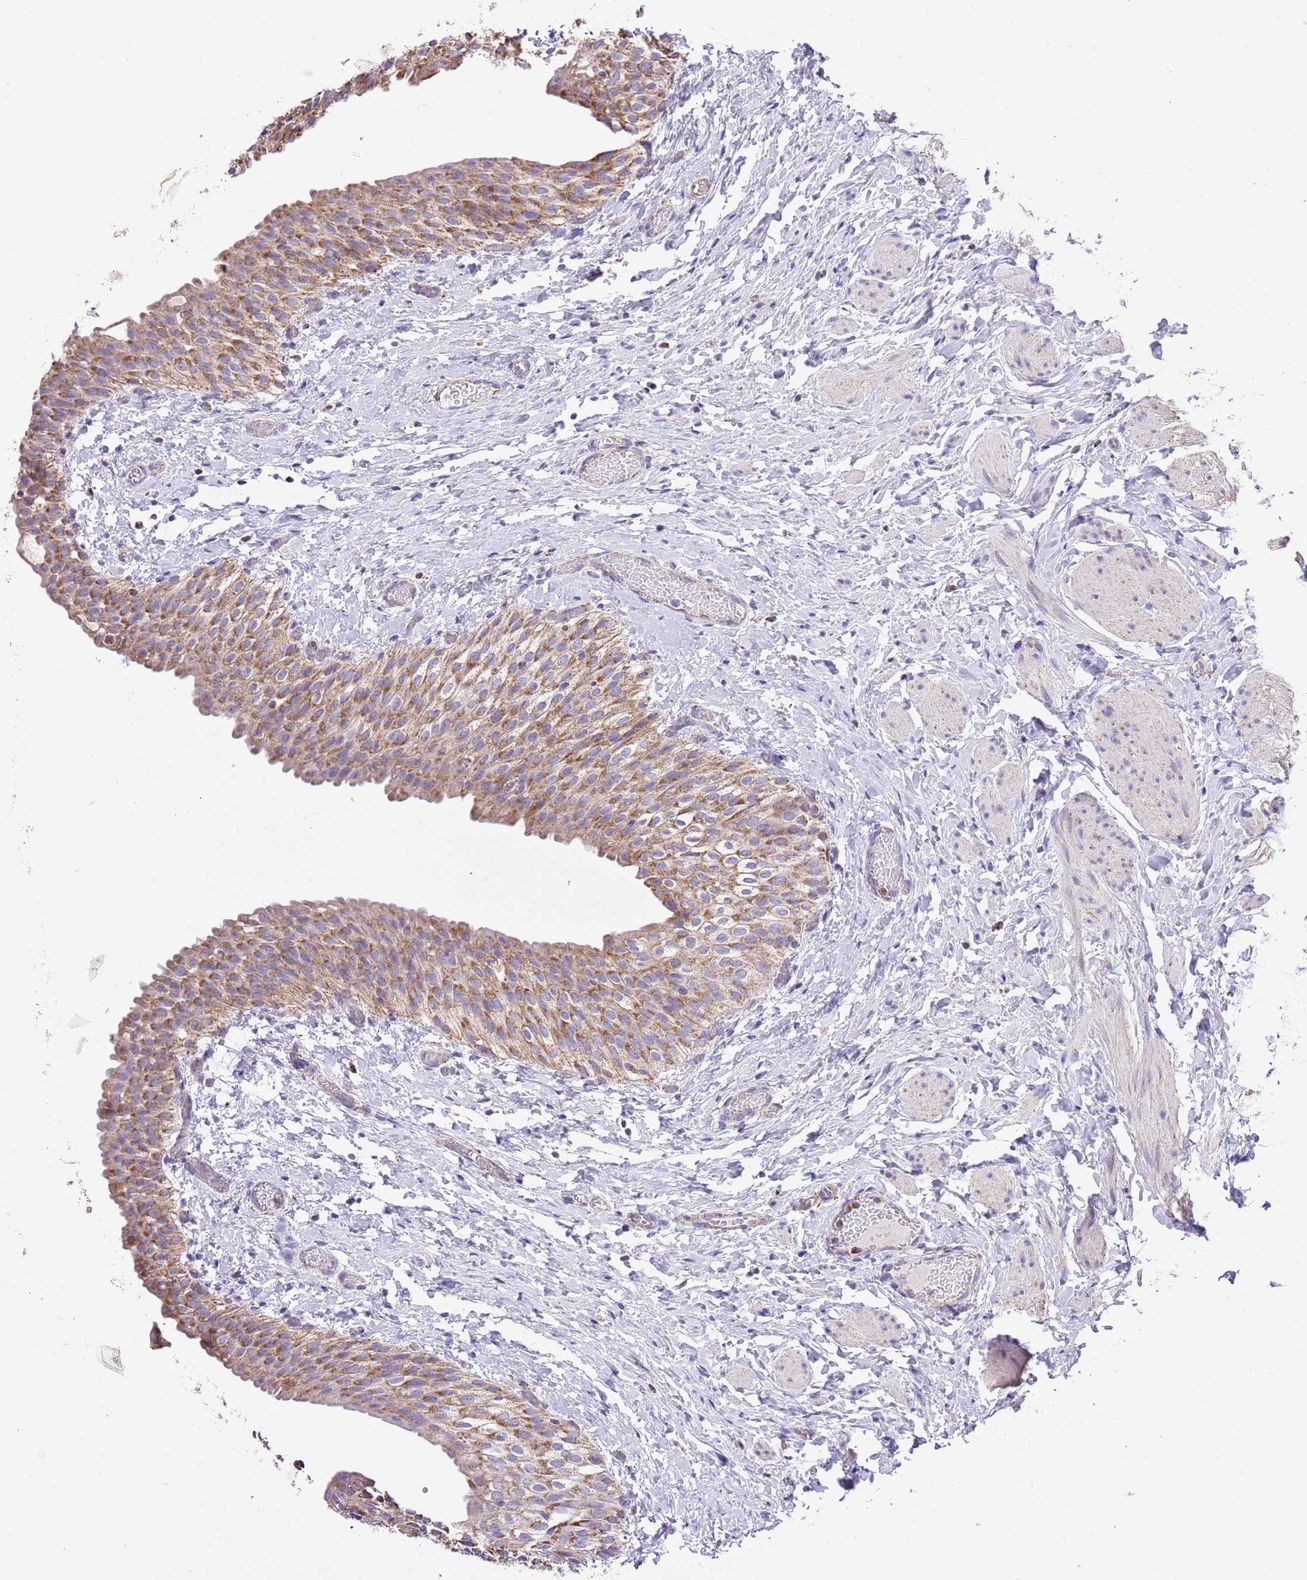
{"staining": {"intensity": "moderate", "quantity": ">75%", "location": "cytoplasmic/membranous"}, "tissue": "urinary bladder", "cell_type": "Urothelial cells", "image_type": "normal", "snomed": [{"axis": "morphology", "description": "Normal tissue, NOS"}, {"axis": "topography", "description": "Urinary bladder"}], "caption": "Urinary bladder stained for a protein (brown) exhibits moderate cytoplasmic/membranous positive expression in about >75% of urothelial cells.", "gene": "TEKTIP1", "patient": {"sex": "male", "age": 1}}